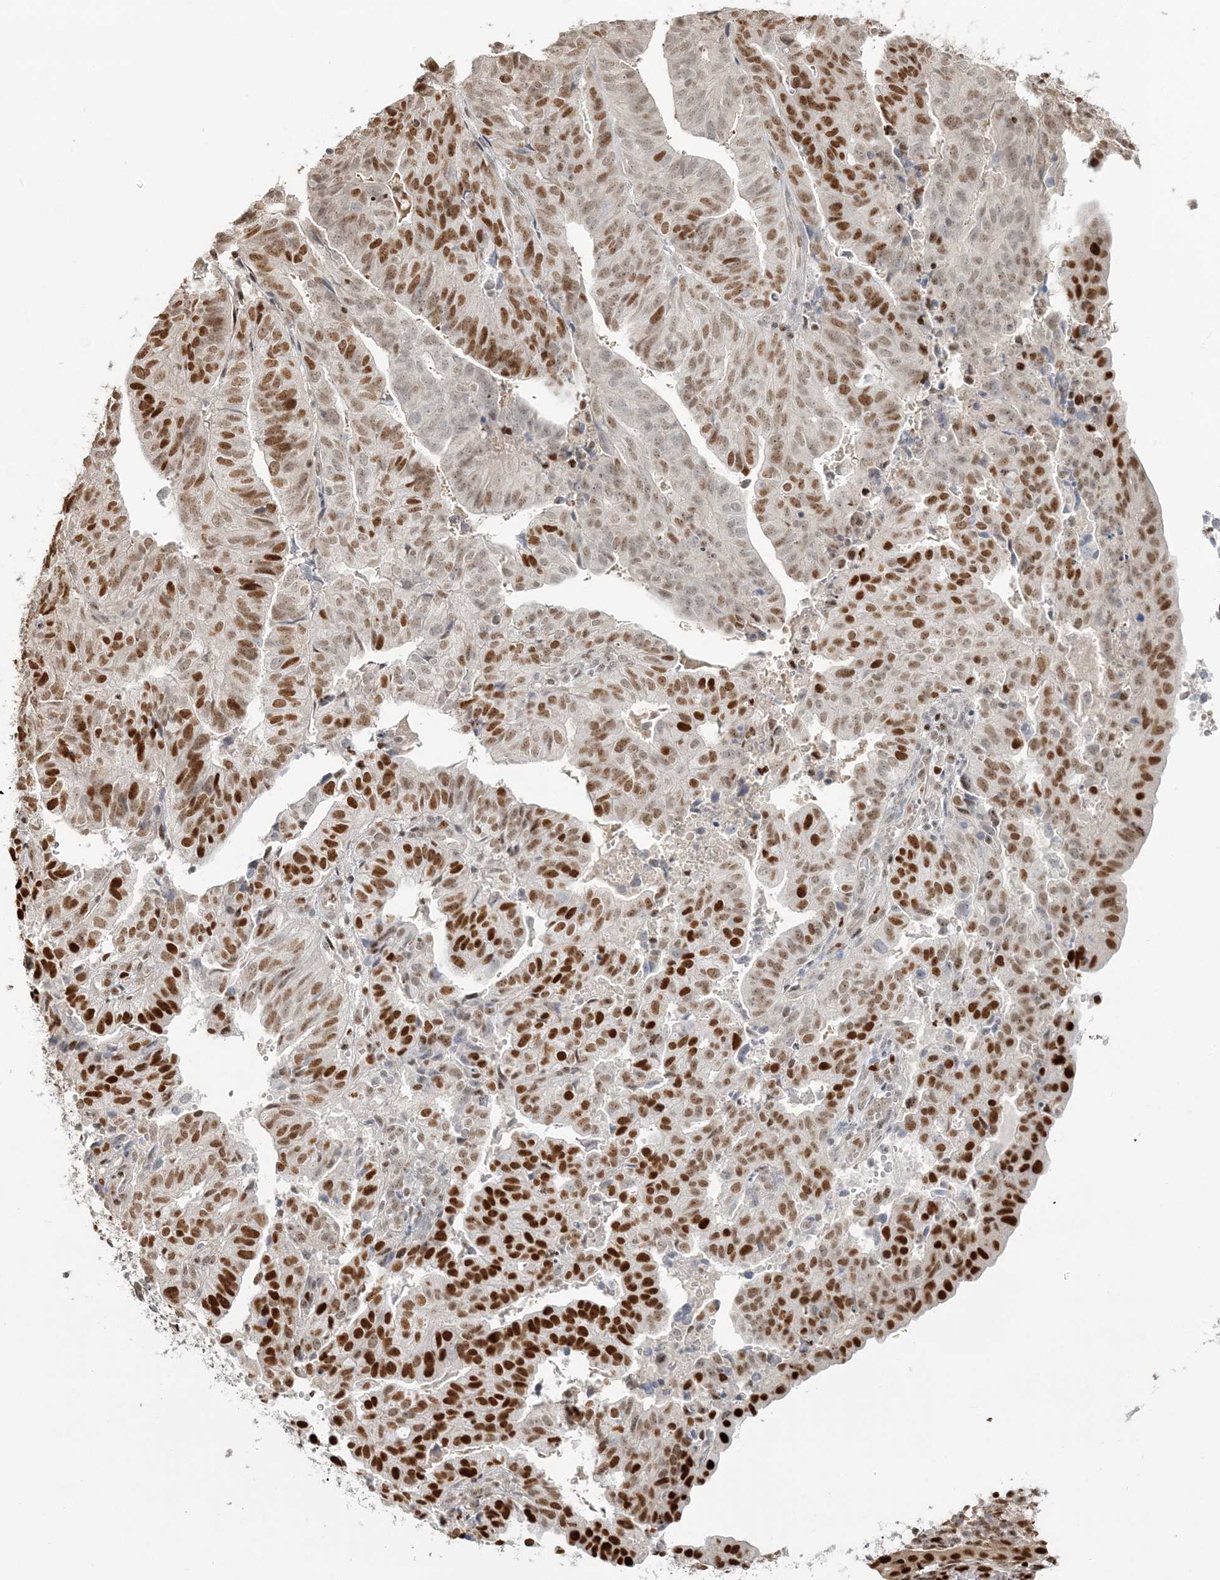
{"staining": {"intensity": "strong", "quantity": "25%-75%", "location": "nuclear"}, "tissue": "endometrial cancer", "cell_type": "Tumor cells", "image_type": "cancer", "snomed": [{"axis": "morphology", "description": "Adenocarcinoma, NOS"}, {"axis": "topography", "description": "Uterus"}], "caption": "IHC photomicrograph of neoplastic tissue: human endometrial adenocarcinoma stained using IHC demonstrates high levels of strong protein expression localized specifically in the nuclear of tumor cells, appearing as a nuclear brown color.", "gene": "SUMO2", "patient": {"sex": "female", "age": 77}}